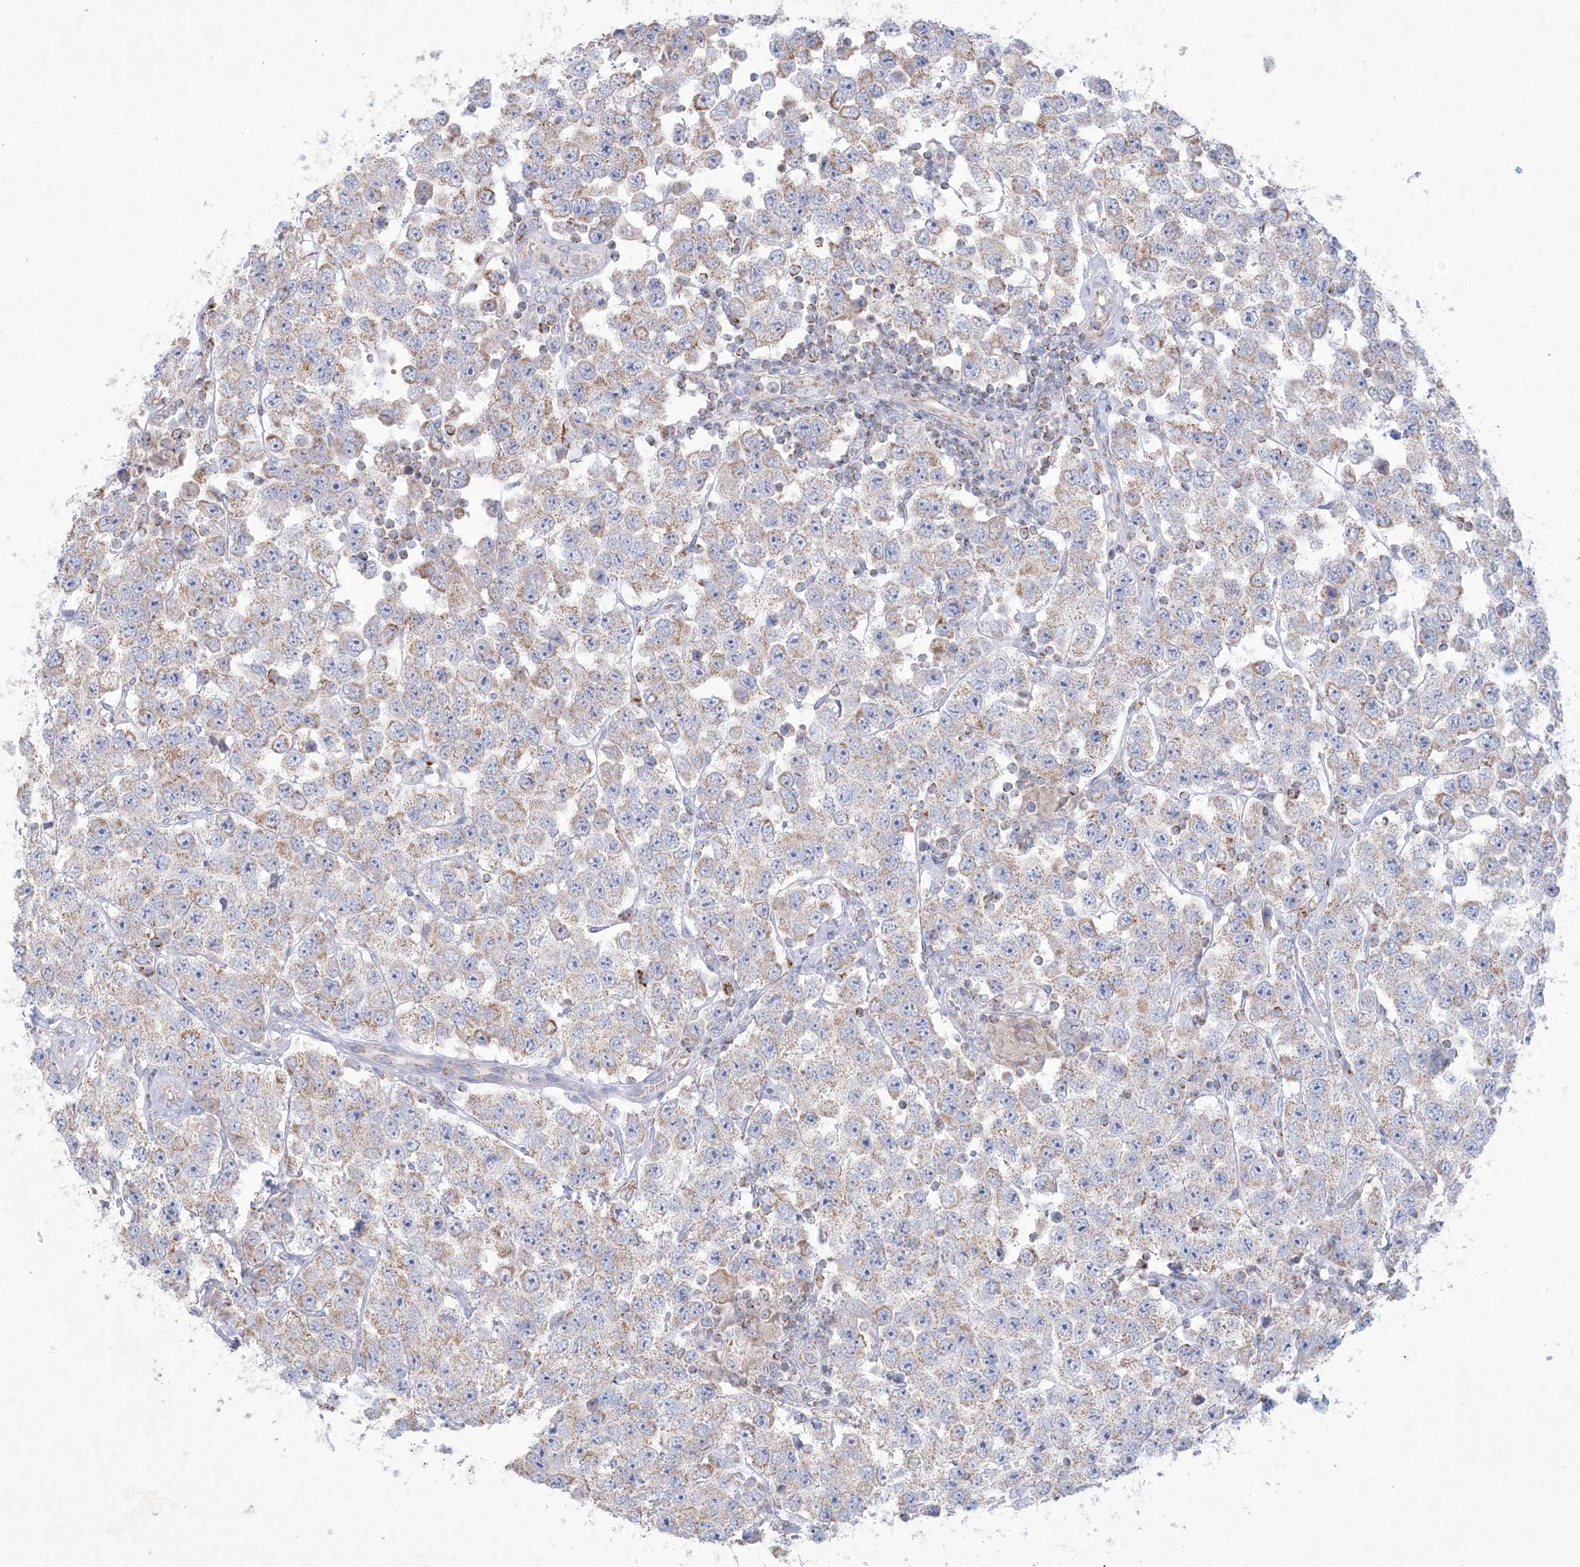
{"staining": {"intensity": "weak", "quantity": ">75%", "location": "cytoplasmic/membranous"}, "tissue": "testis cancer", "cell_type": "Tumor cells", "image_type": "cancer", "snomed": [{"axis": "morphology", "description": "Seminoma, NOS"}, {"axis": "topography", "description": "Testis"}], "caption": "DAB immunohistochemical staining of testis cancer (seminoma) displays weak cytoplasmic/membranous protein staining in about >75% of tumor cells.", "gene": "KCTD6", "patient": {"sex": "male", "age": 28}}